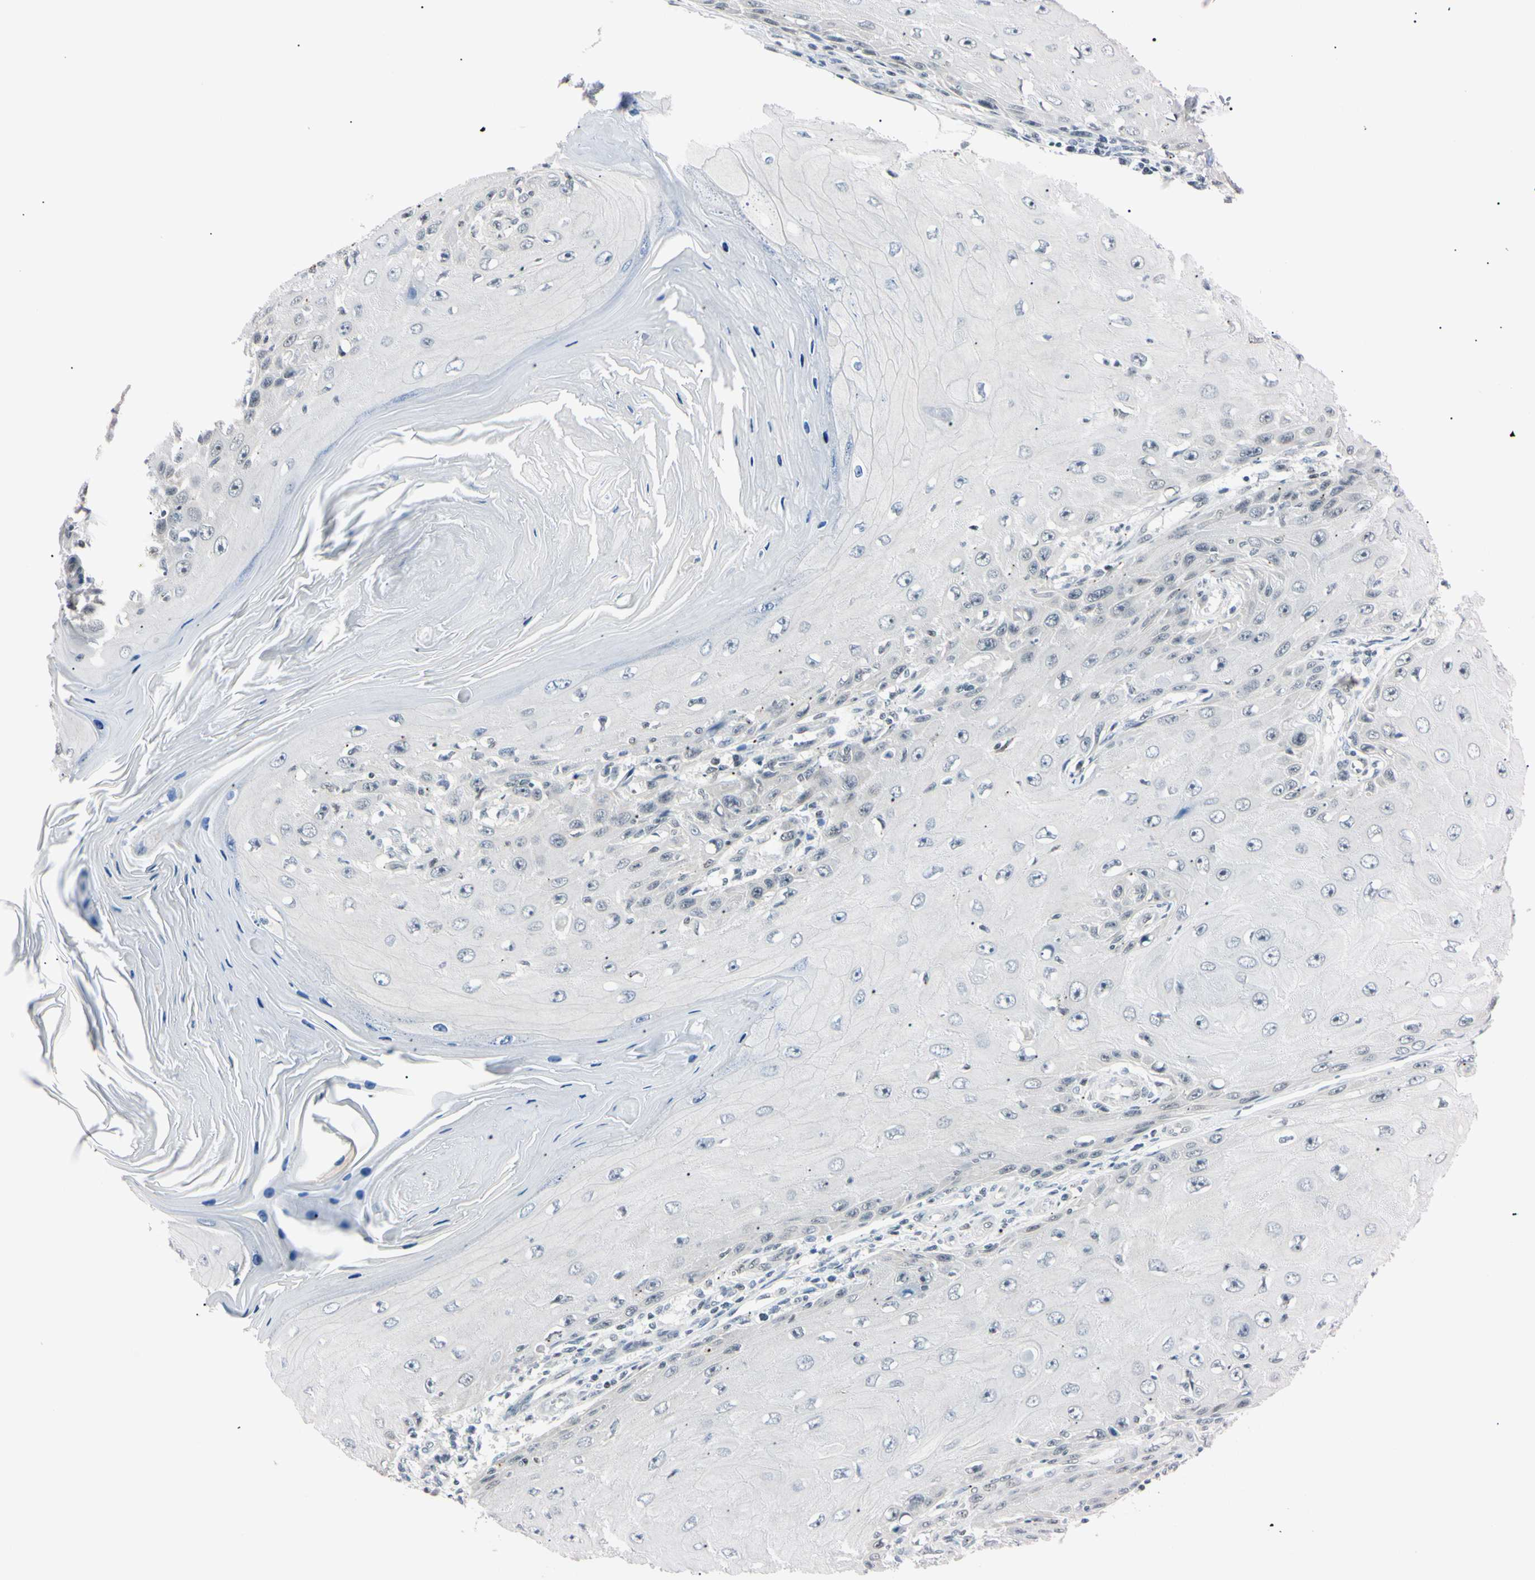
{"staining": {"intensity": "negative", "quantity": "none", "location": "none"}, "tissue": "skin cancer", "cell_type": "Tumor cells", "image_type": "cancer", "snomed": [{"axis": "morphology", "description": "Squamous cell carcinoma, NOS"}, {"axis": "topography", "description": "Skin"}], "caption": "Tumor cells show no significant protein expression in skin cancer (squamous cell carcinoma). (Immunohistochemistry (ihc), brightfield microscopy, high magnification).", "gene": "C1orf174", "patient": {"sex": "female", "age": 73}}